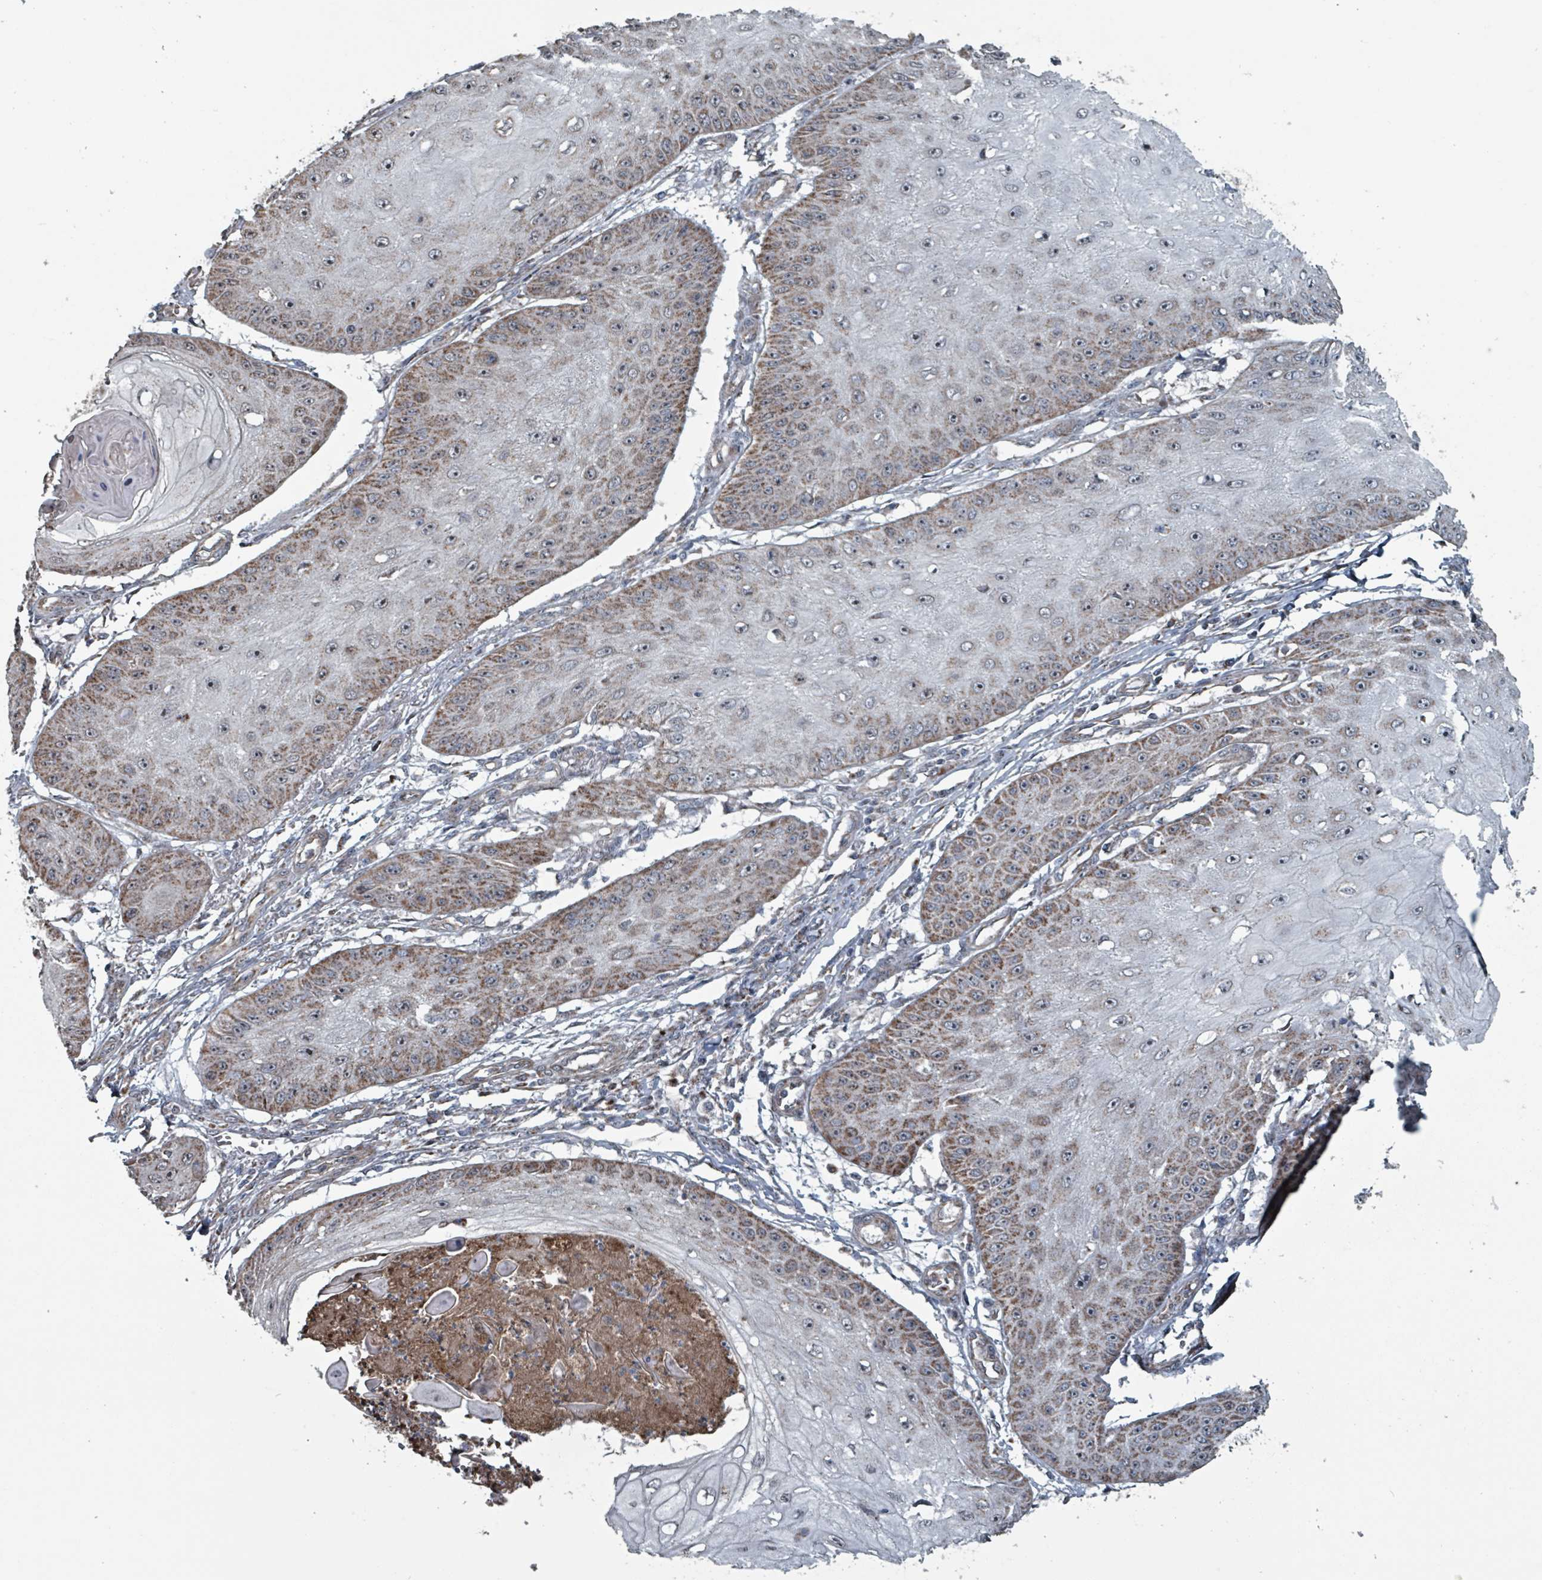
{"staining": {"intensity": "moderate", "quantity": "25%-75%", "location": "cytoplasmic/membranous"}, "tissue": "skin cancer", "cell_type": "Tumor cells", "image_type": "cancer", "snomed": [{"axis": "morphology", "description": "Squamous cell carcinoma, NOS"}, {"axis": "topography", "description": "Skin"}], "caption": "Immunohistochemical staining of skin cancer exhibits medium levels of moderate cytoplasmic/membranous protein expression in approximately 25%-75% of tumor cells.", "gene": "MRPL4", "patient": {"sex": "male", "age": 70}}